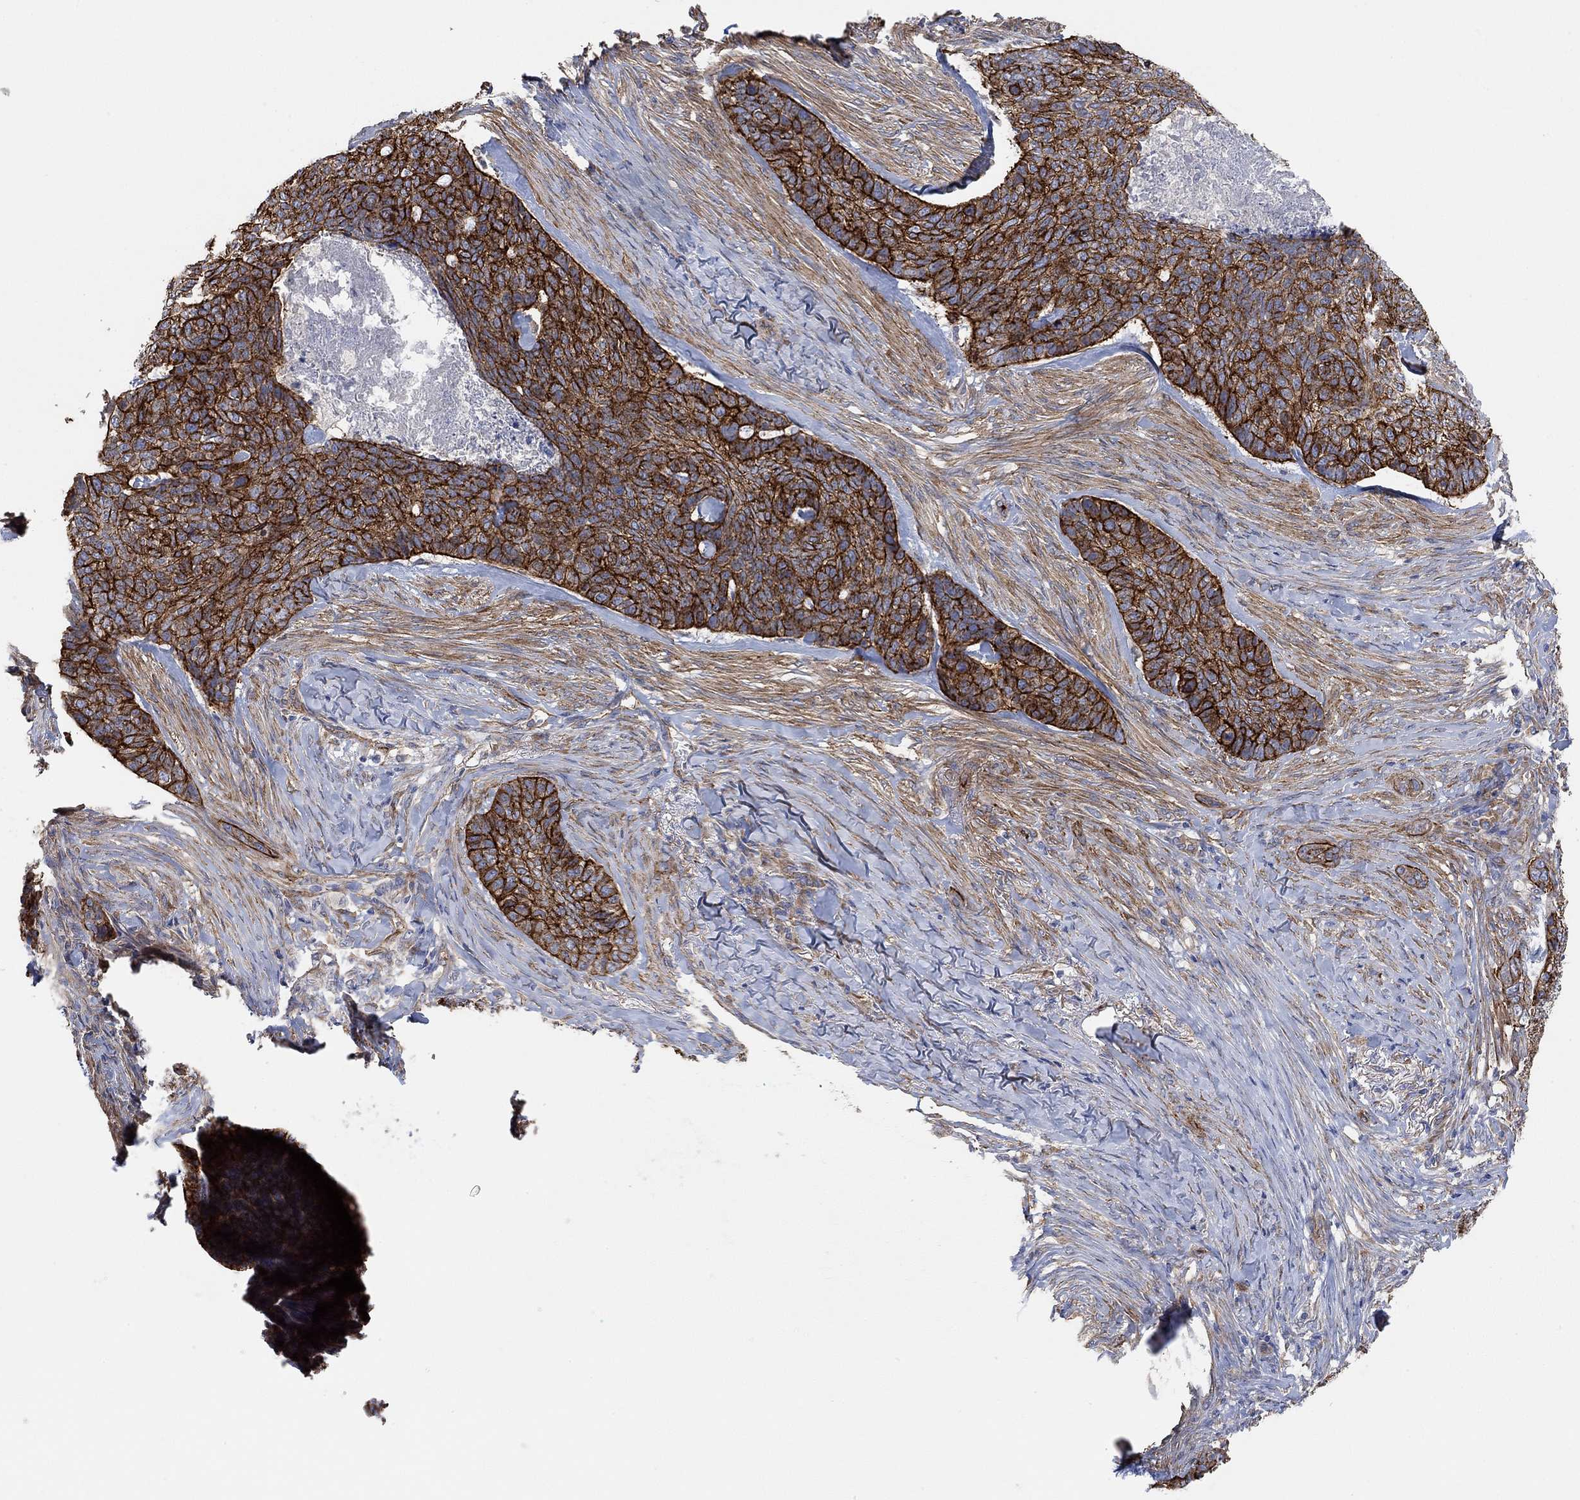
{"staining": {"intensity": "strong", "quantity": ">75%", "location": "cytoplasmic/membranous"}, "tissue": "skin cancer", "cell_type": "Tumor cells", "image_type": "cancer", "snomed": [{"axis": "morphology", "description": "Basal cell carcinoma"}, {"axis": "topography", "description": "Skin"}], "caption": "Immunohistochemical staining of skin cancer exhibits high levels of strong cytoplasmic/membranous protein staining in approximately >75% of tumor cells.", "gene": "SYT16", "patient": {"sex": "female", "age": 69}}